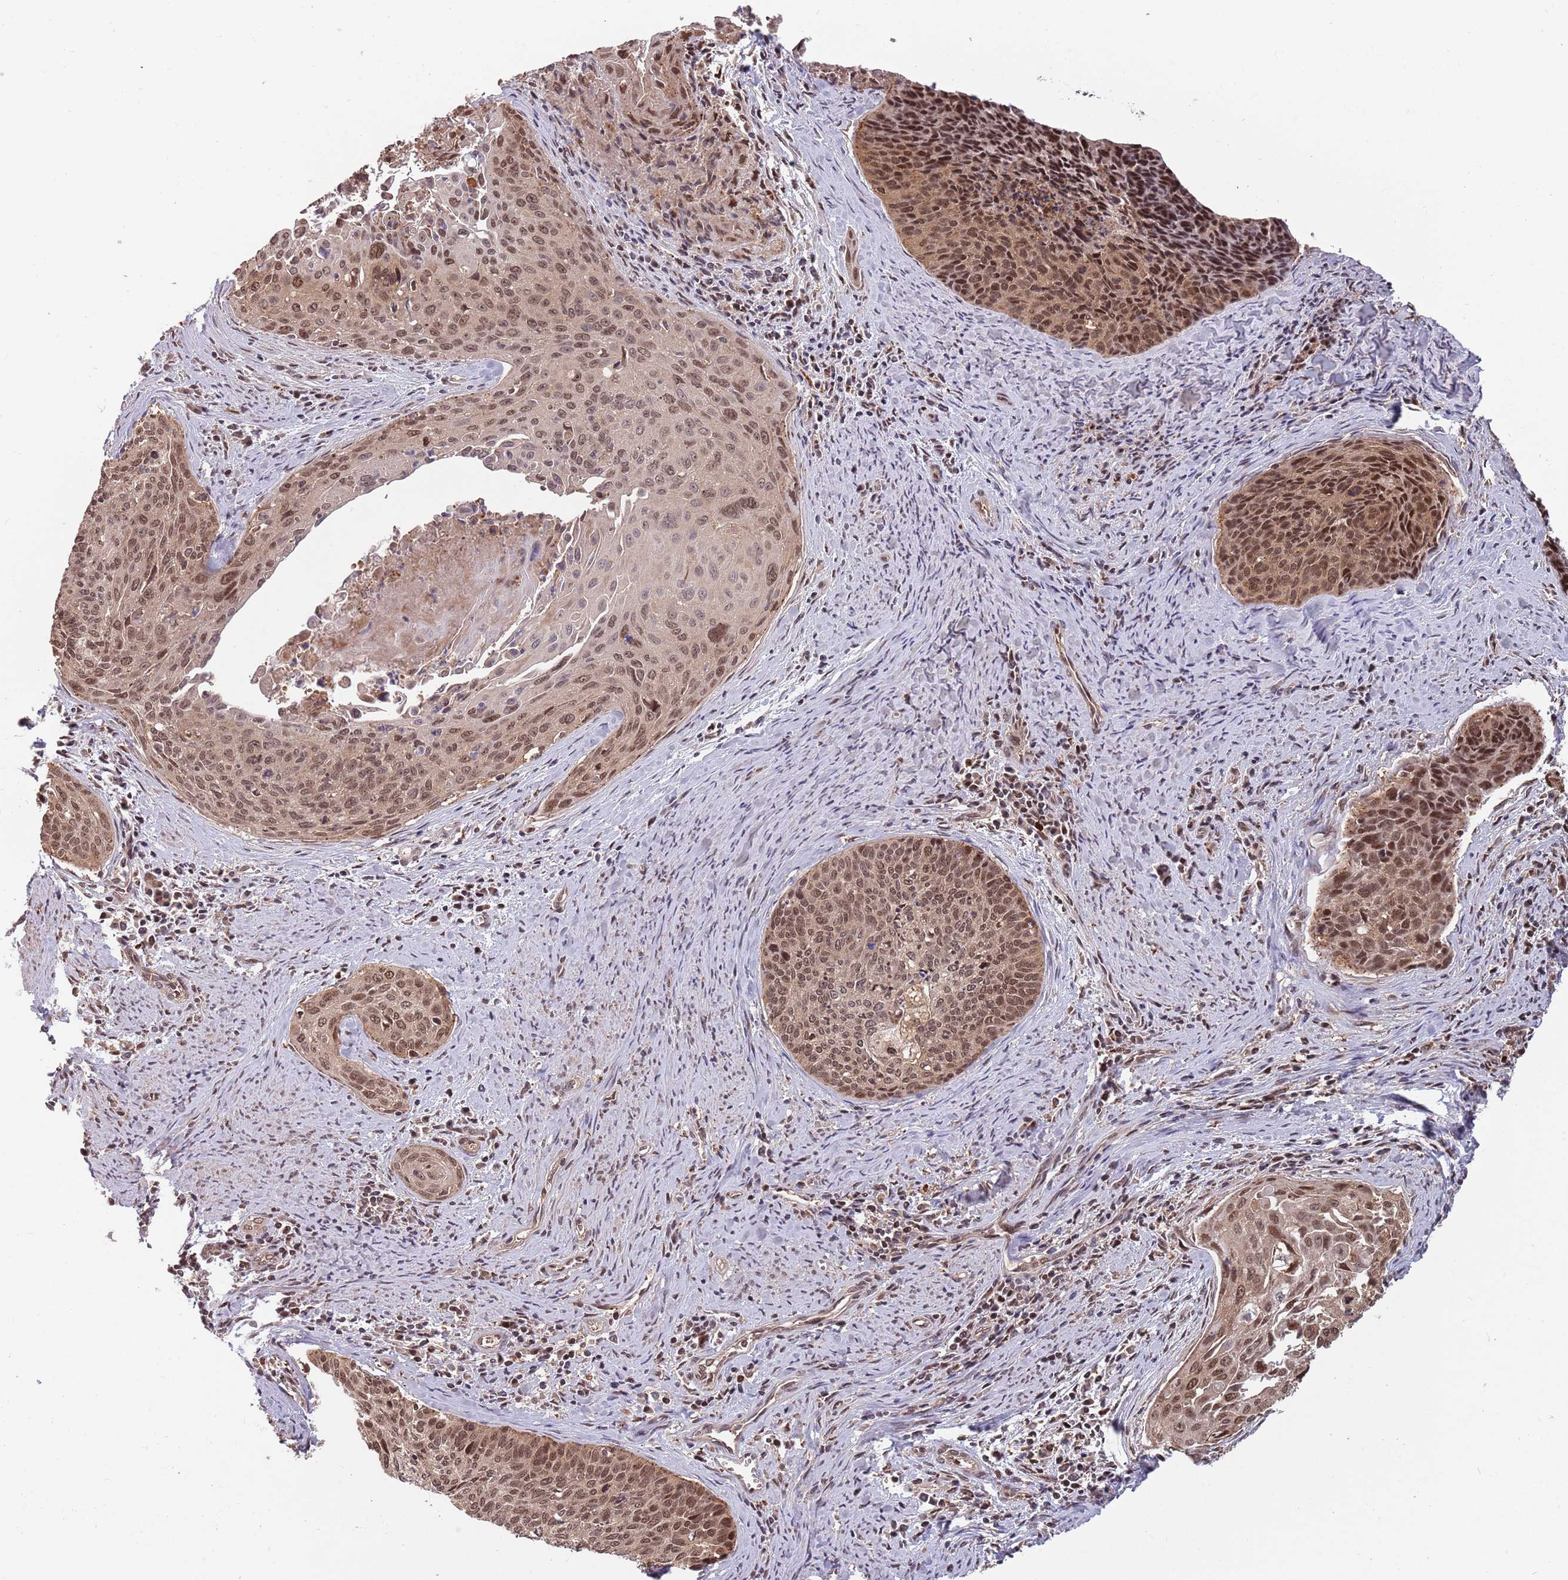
{"staining": {"intensity": "moderate", "quantity": ">75%", "location": "cytoplasmic/membranous,nuclear"}, "tissue": "cervical cancer", "cell_type": "Tumor cells", "image_type": "cancer", "snomed": [{"axis": "morphology", "description": "Squamous cell carcinoma, NOS"}, {"axis": "topography", "description": "Cervix"}], "caption": "Cervical squamous cell carcinoma stained with DAB IHC shows medium levels of moderate cytoplasmic/membranous and nuclear expression in approximately >75% of tumor cells.", "gene": "SALL1", "patient": {"sex": "female", "age": 55}}